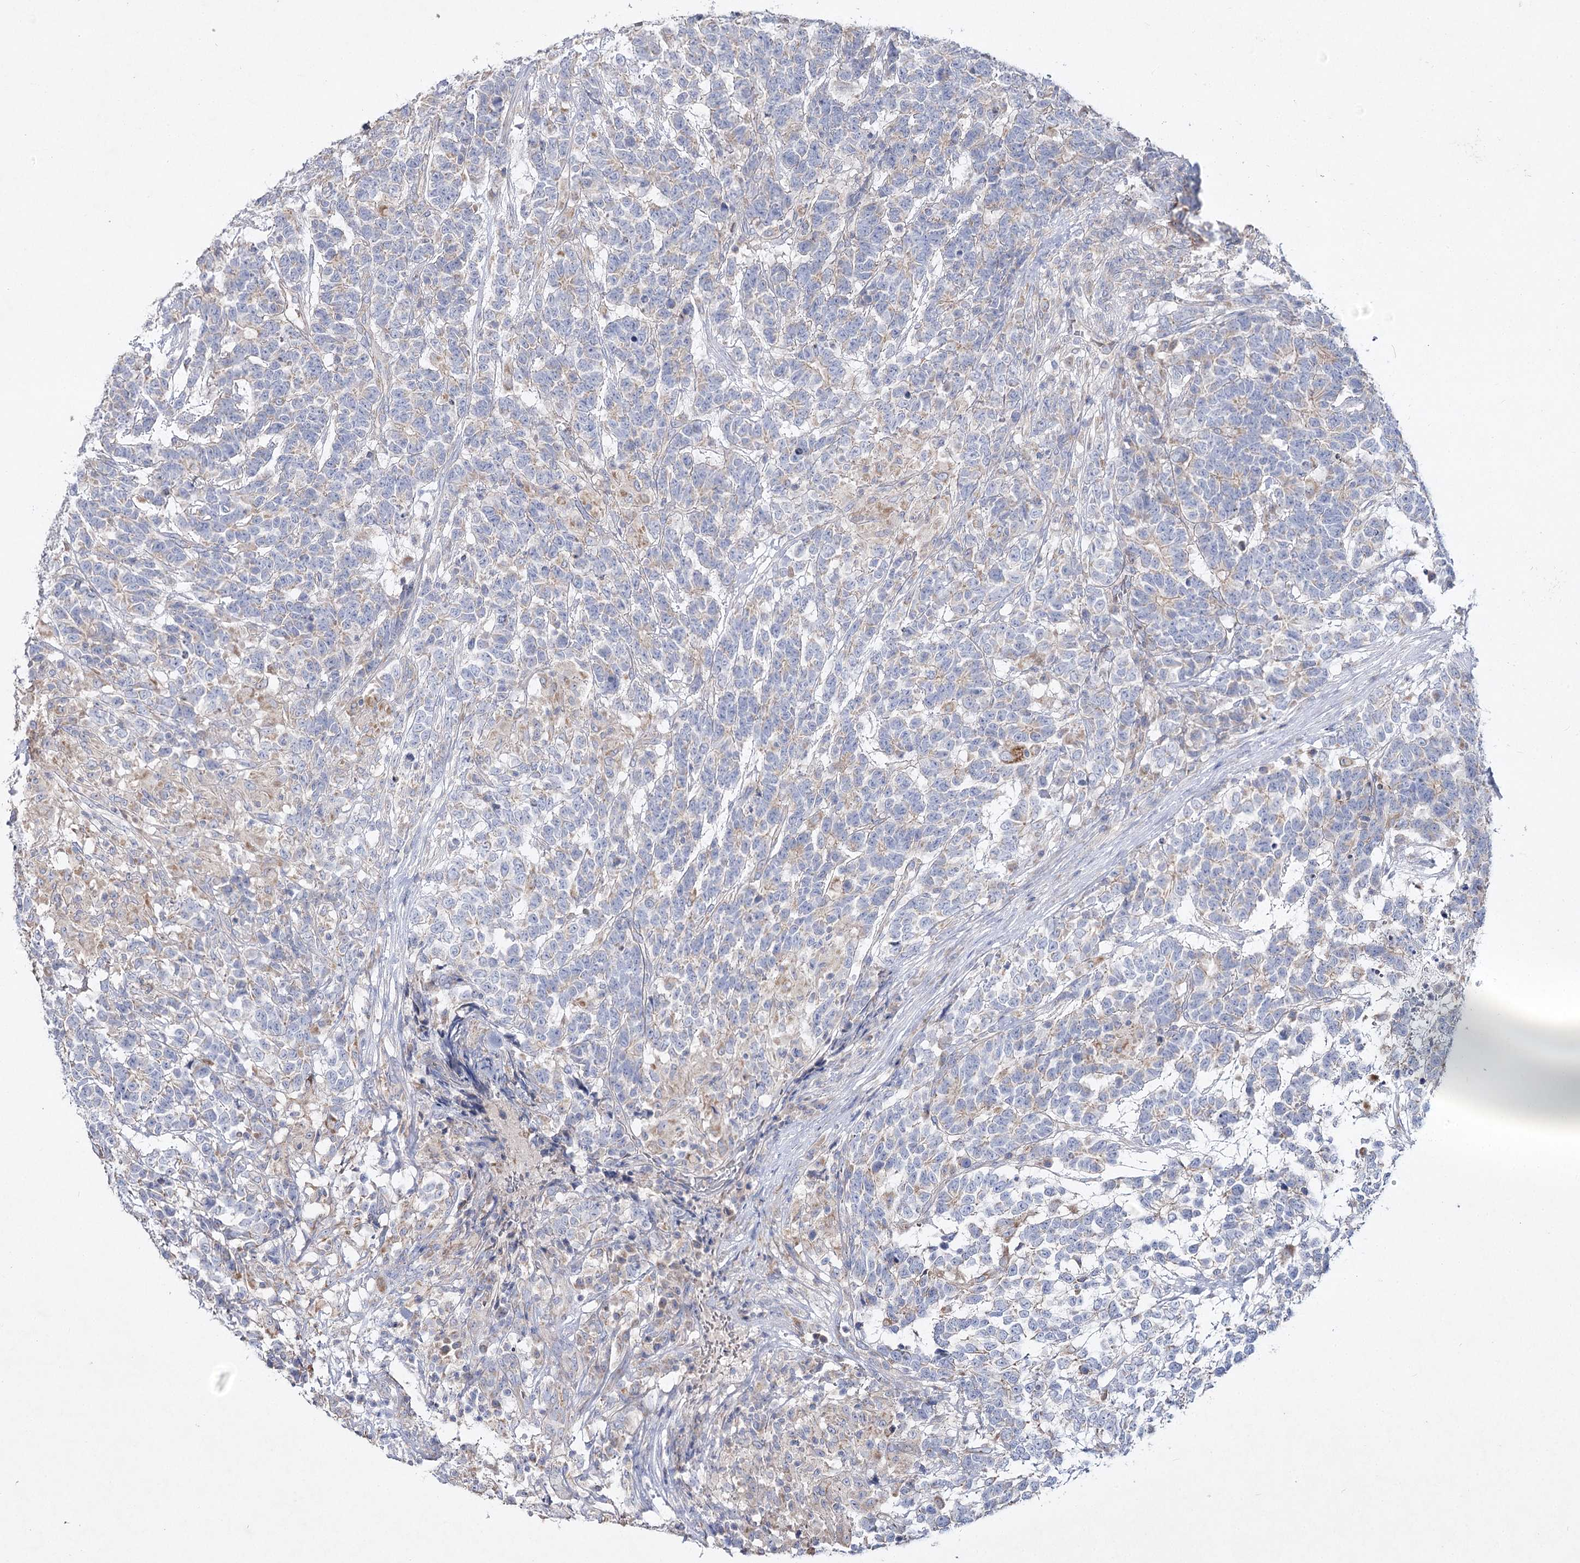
{"staining": {"intensity": "weak", "quantity": "<25%", "location": "cytoplasmic/membranous"}, "tissue": "testis cancer", "cell_type": "Tumor cells", "image_type": "cancer", "snomed": [{"axis": "morphology", "description": "Carcinoma, Embryonal, NOS"}, {"axis": "topography", "description": "Testis"}], "caption": "The photomicrograph shows no staining of tumor cells in embryonal carcinoma (testis).", "gene": "TMEM187", "patient": {"sex": "male", "age": 26}}